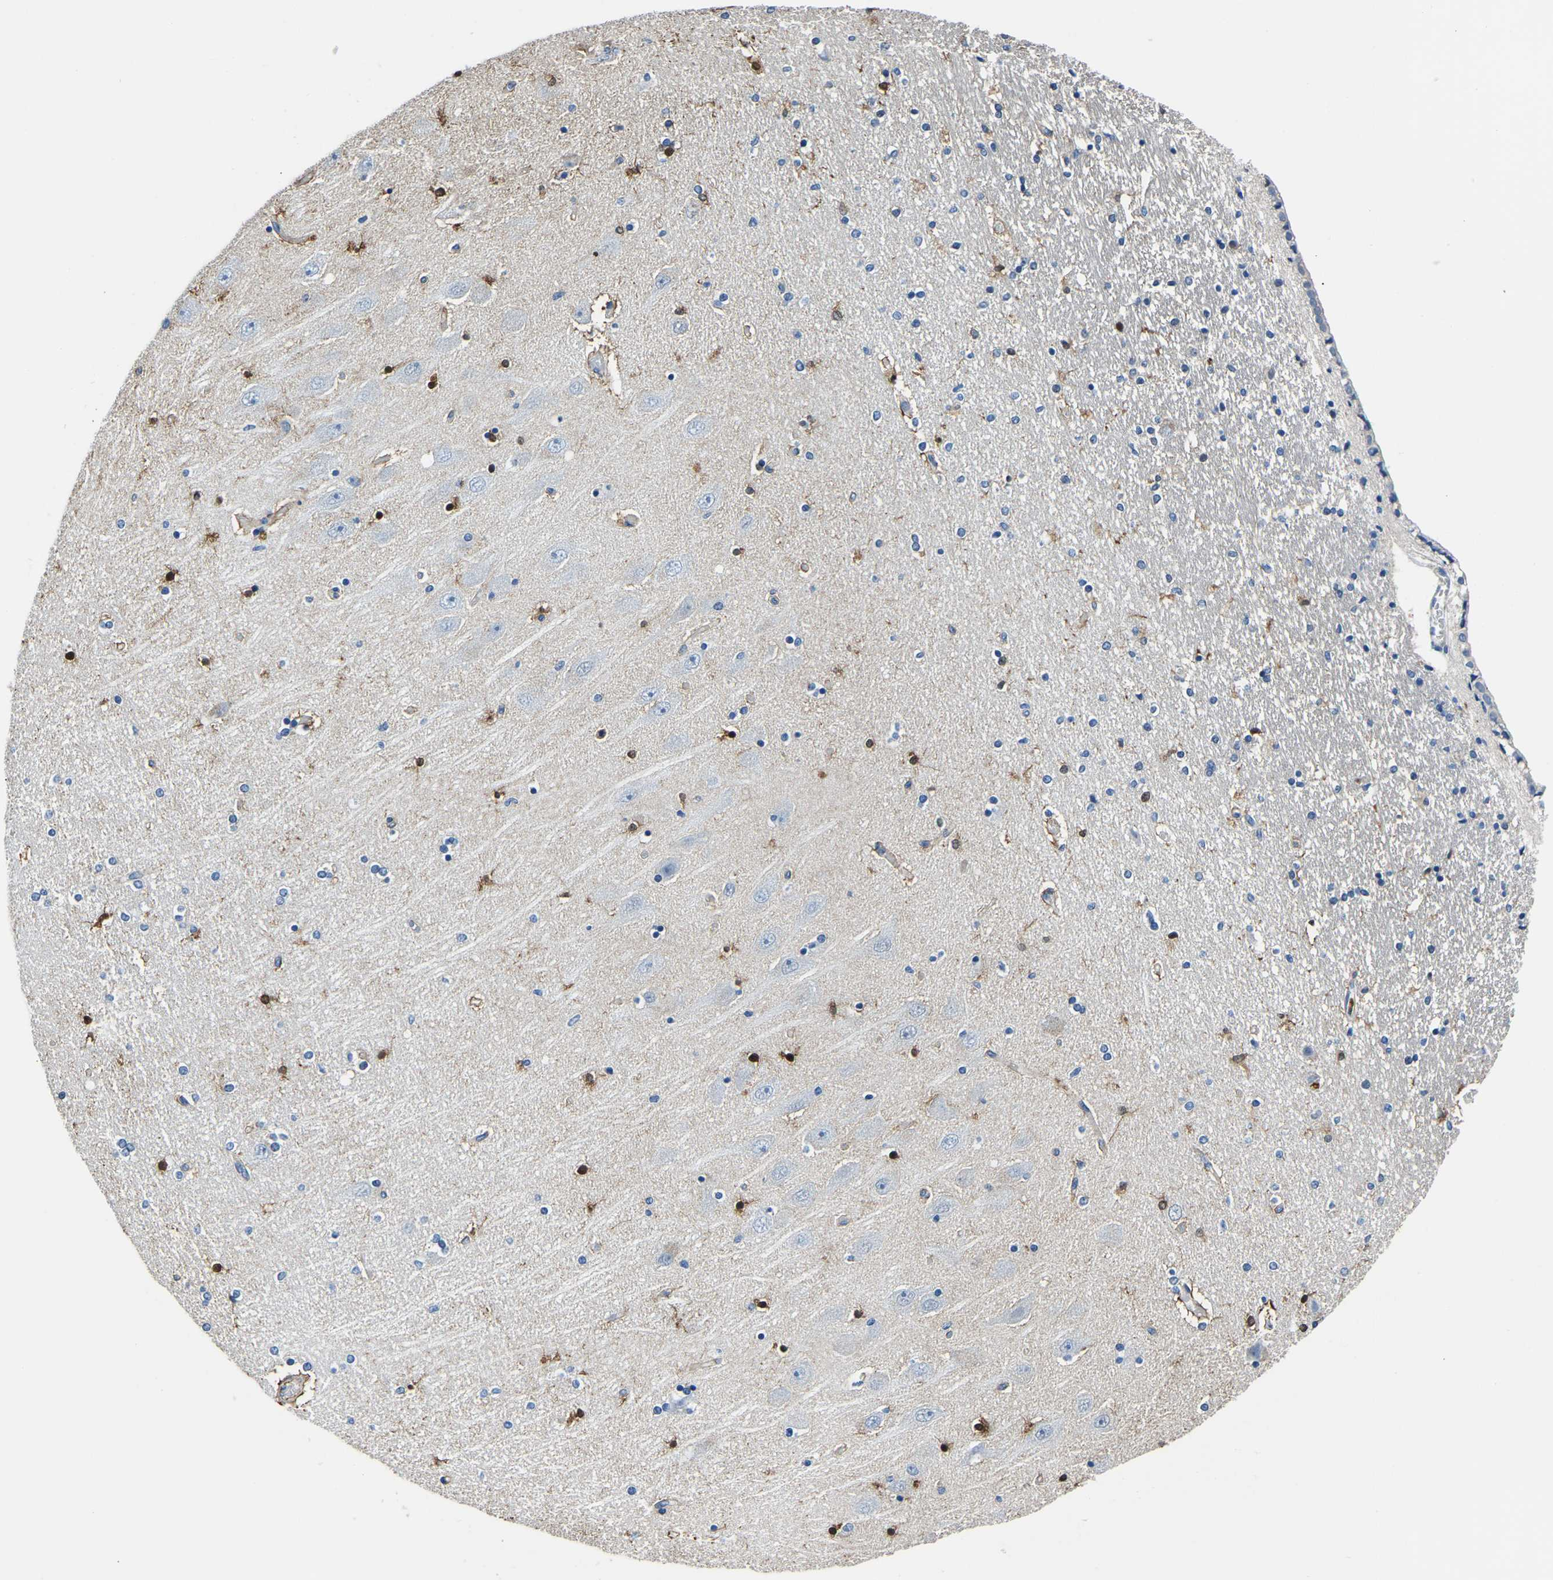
{"staining": {"intensity": "strong", "quantity": "<25%", "location": "cytoplasmic/membranous,nuclear"}, "tissue": "hippocampus", "cell_type": "Glial cells", "image_type": "normal", "snomed": [{"axis": "morphology", "description": "Normal tissue, NOS"}, {"axis": "topography", "description": "Hippocampus"}], "caption": "IHC staining of unremarkable hippocampus, which exhibits medium levels of strong cytoplasmic/membranous,nuclear staining in about <25% of glial cells indicating strong cytoplasmic/membranous,nuclear protein staining. The staining was performed using DAB (brown) for protein detection and nuclei were counterstained in hematoxylin (blue).", "gene": "MS4A3", "patient": {"sex": "female", "age": 54}}